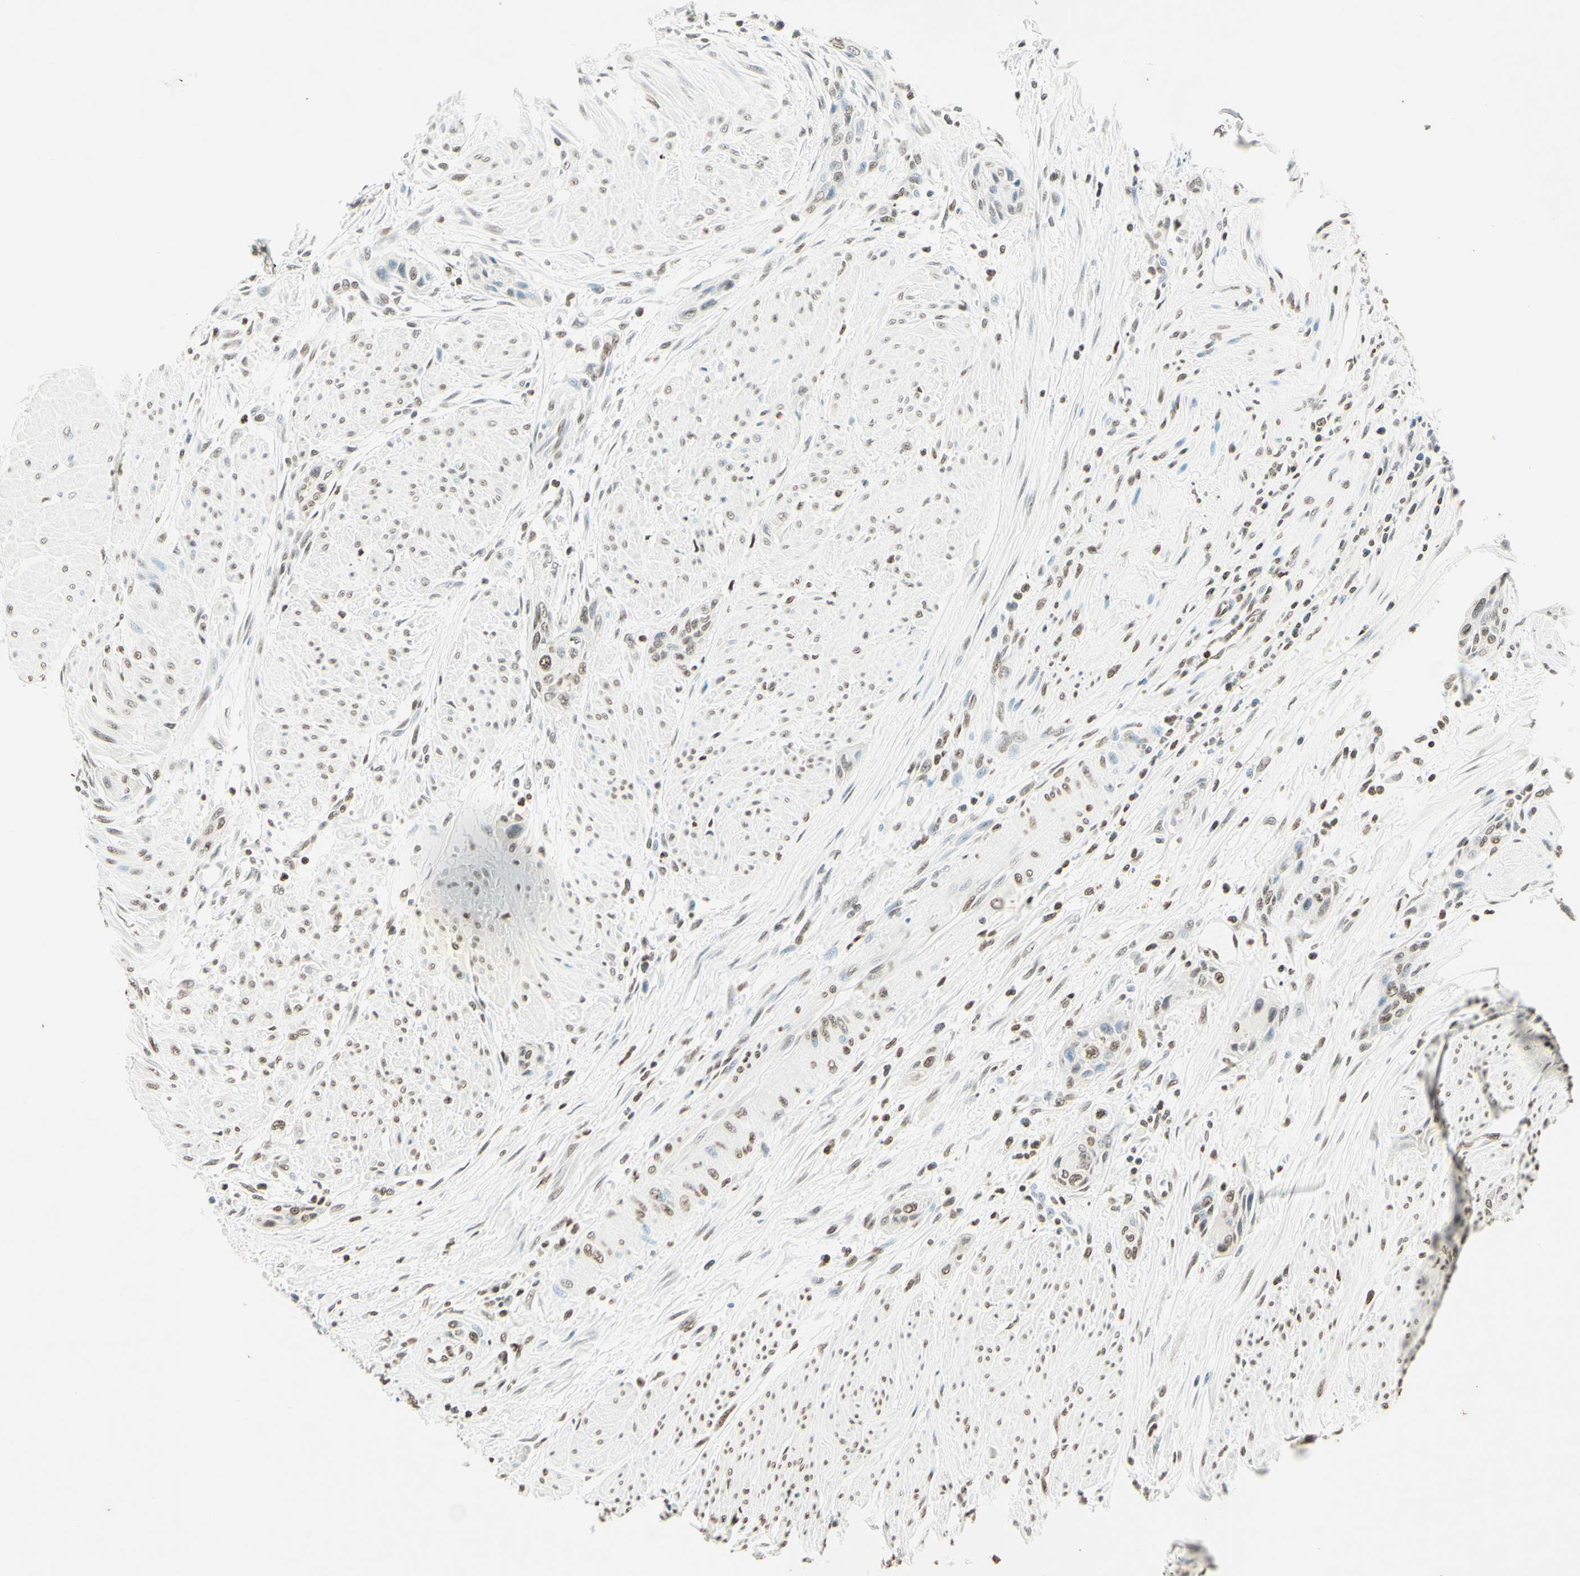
{"staining": {"intensity": "moderate", "quantity": "25%-75%", "location": "nuclear"}, "tissue": "urothelial cancer", "cell_type": "Tumor cells", "image_type": "cancer", "snomed": [{"axis": "morphology", "description": "Urothelial carcinoma, High grade"}, {"axis": "topography", "description": "Urinary bladder"}], "caption": "DAB (3,3'-diaminobenzidine) immunohistochemical staining of urothelial cancer shows moderate nuclear protein positivity in approximately 25%-75% of tumor cells.", "gene": "MSH2", "patient": {"sex": "male", "age": 35}}